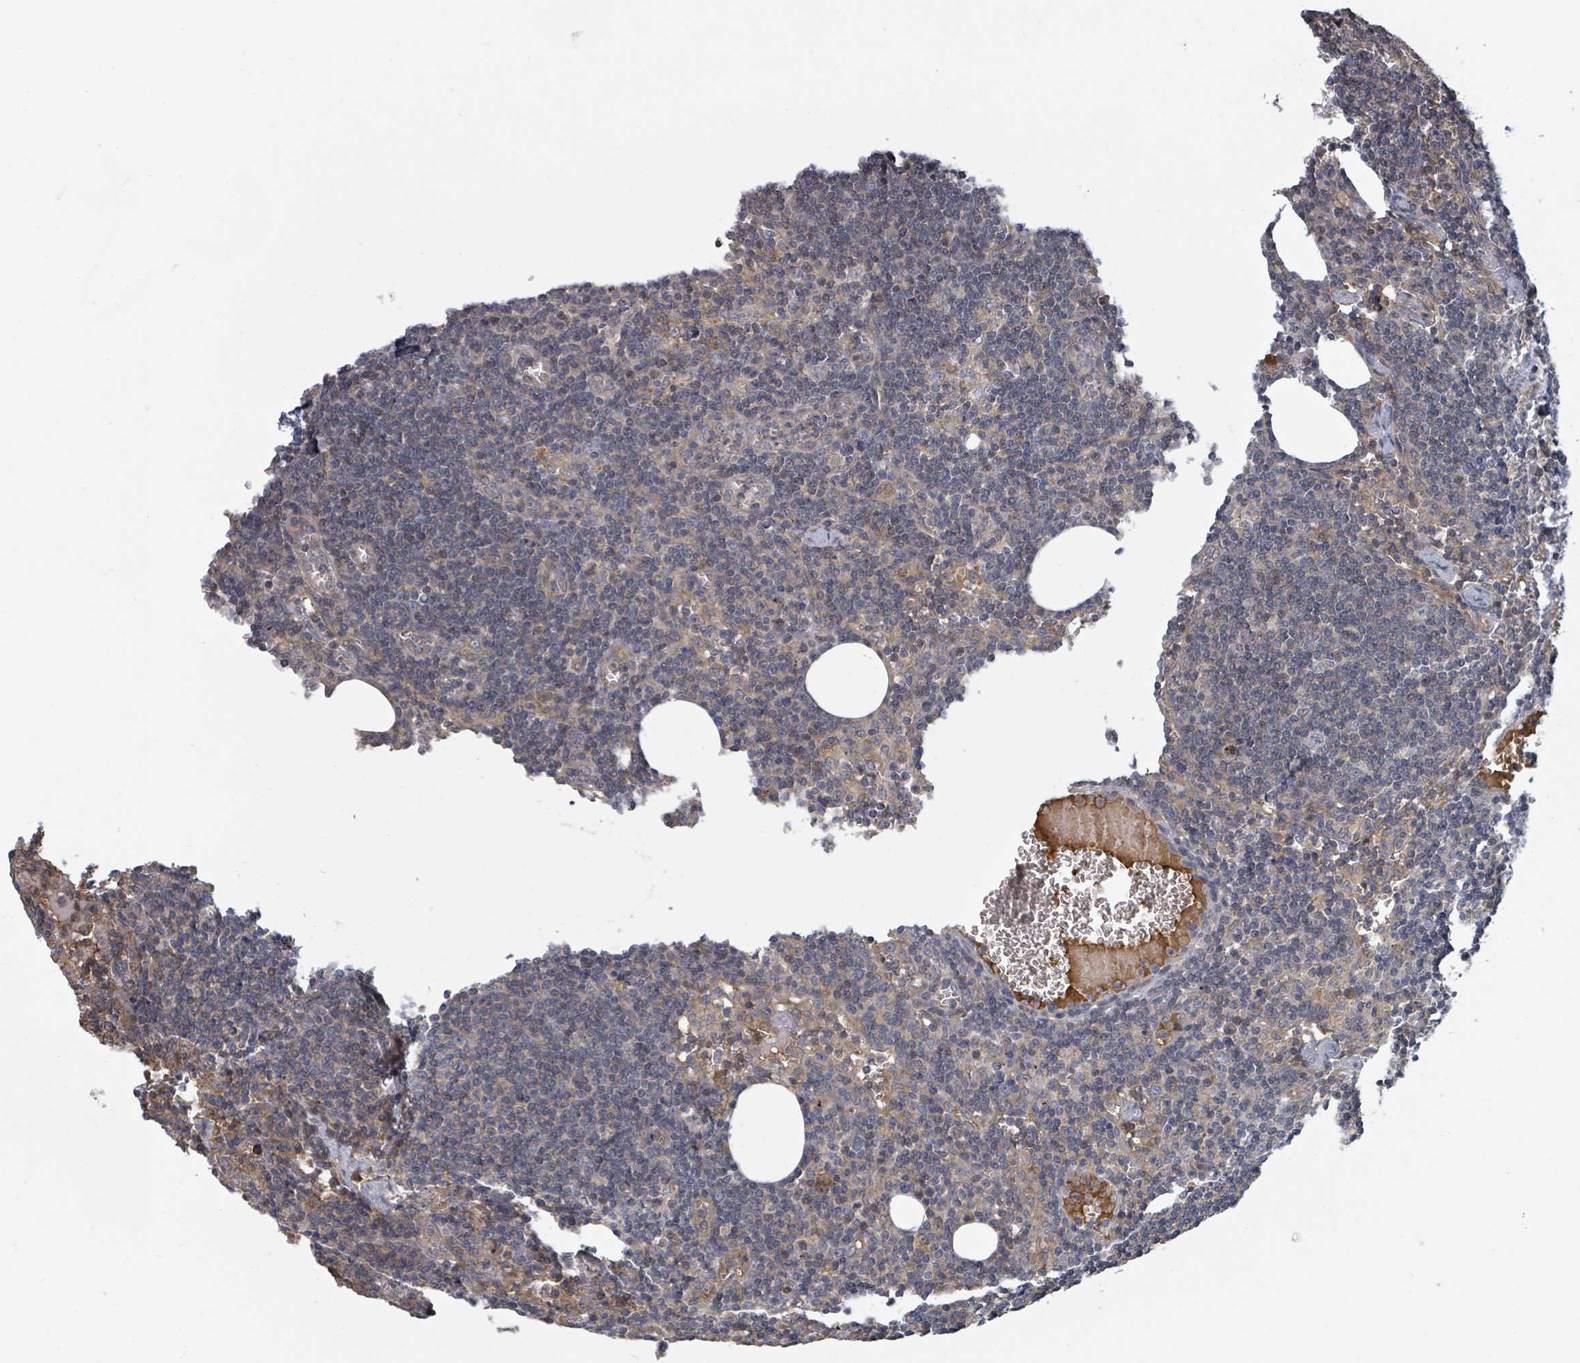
{"staining": {"intensity": "negative", "quantity": "none", "location": "none"}, "tissue": "lymph node", "cell_type": "Germinal center cells", "image_type": "normal", "snomed": [{"axis": "morphology", "description": "Normal tissue, NOS"}, {"axis": "topography", "description": "Lymph node"}], "caption": "Immunohistochemical staining of unremarkable human lymph node displays no significant expression in germinal center cells.", "gene": "GABBR1", "patient": {"sex": "female", "age": 27}}